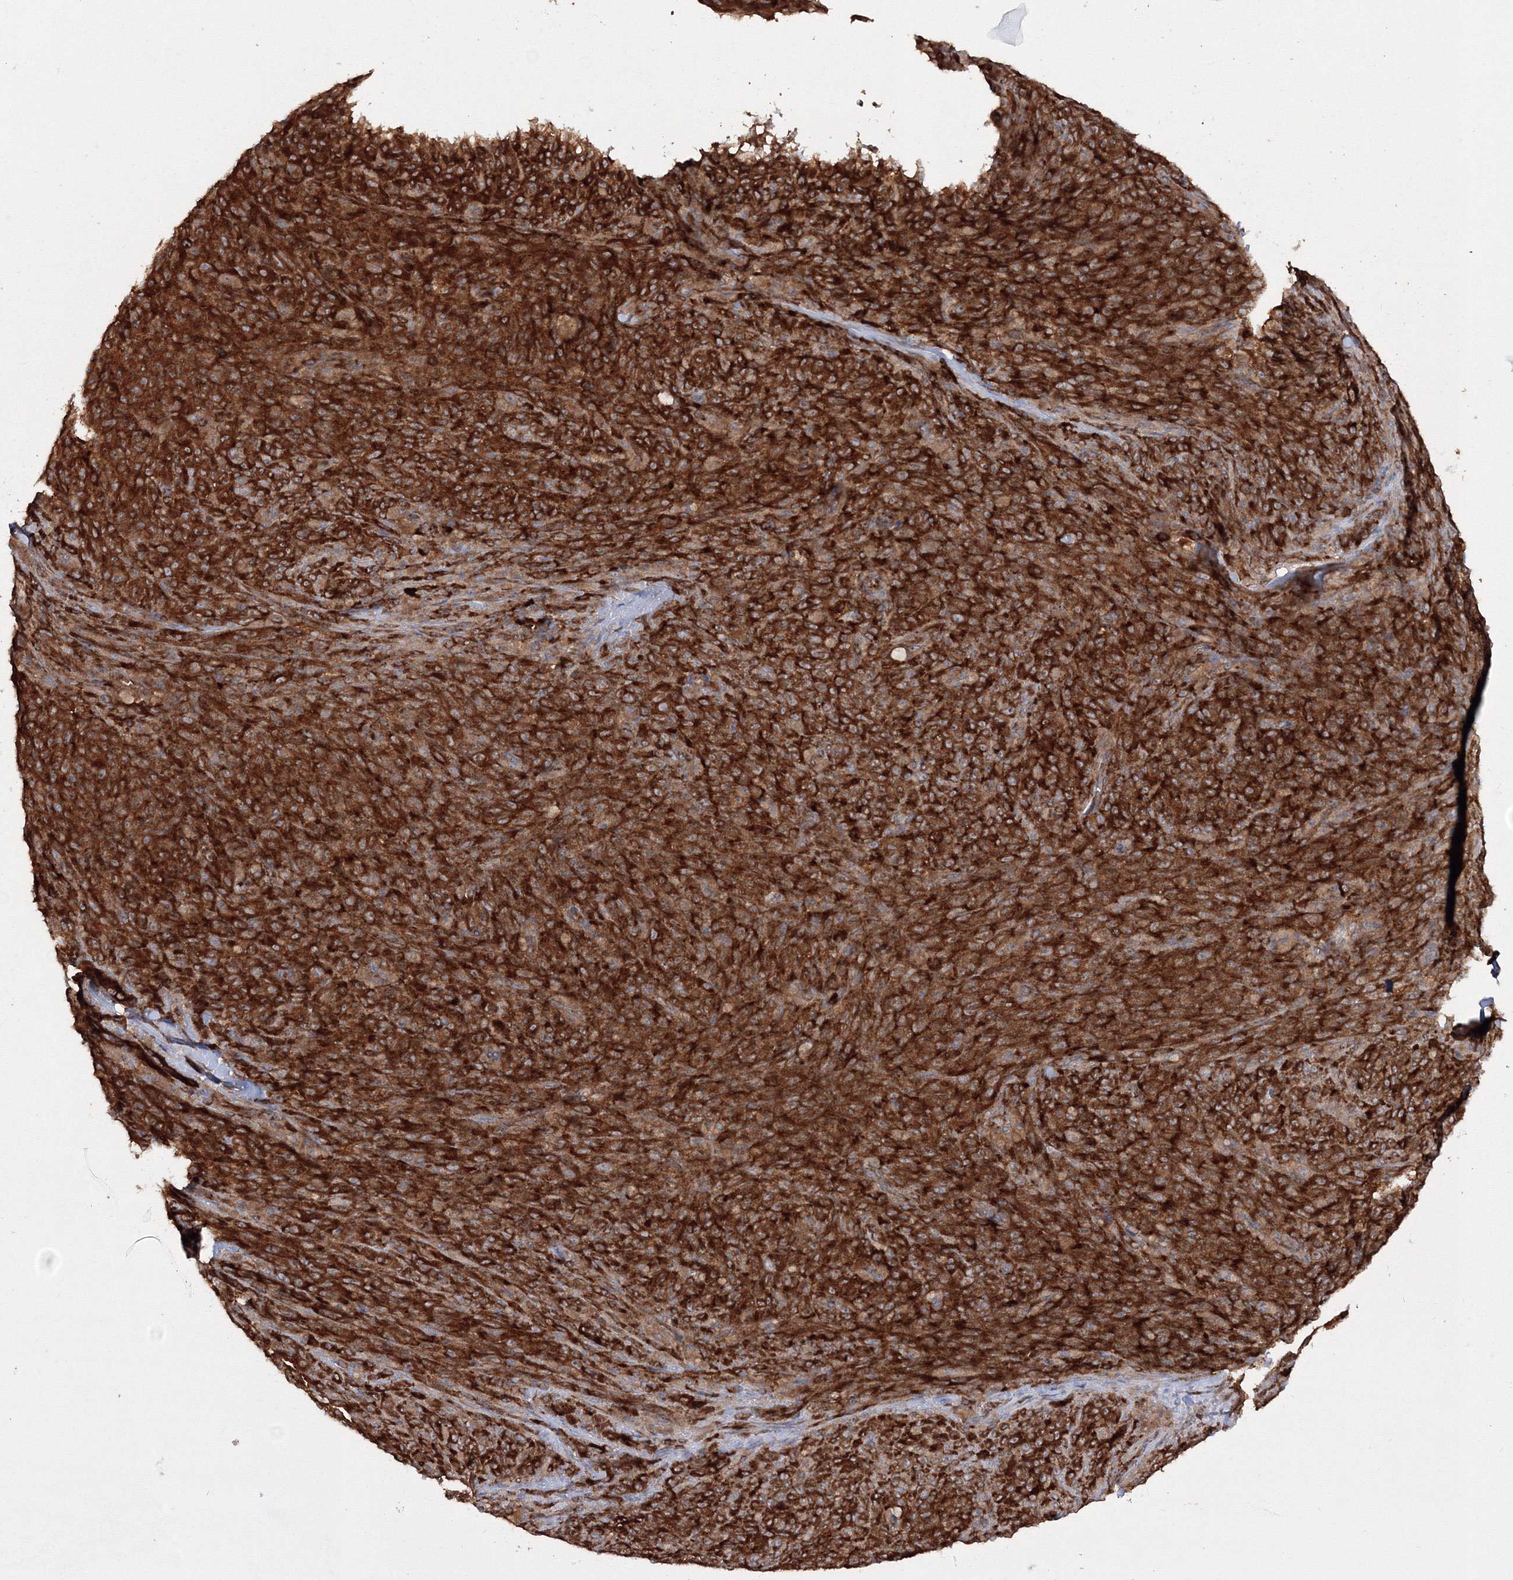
{"staining": {"intensity": "strong", "quantity": ">75%", "location": "cytoplasmic/membranous"}, "tissue": "melanoma", "cell_type": "Tumor cells", "image_type": "cancer", "snomed": [{"axis": "morphology", "description": "Malignant melanoma, NOS"}, {"axis": "topography", "description": "Skin"}], "caption": "An immunohistochemistry (IHC) micrograph of tumor tissue is shown. Protein staining in brown shows strong cytoplasmic/membranous positivity in malignant melanoma within tumor cells.", "gene": "HARS1", "patient": {"sex": "female", "age": 82}}